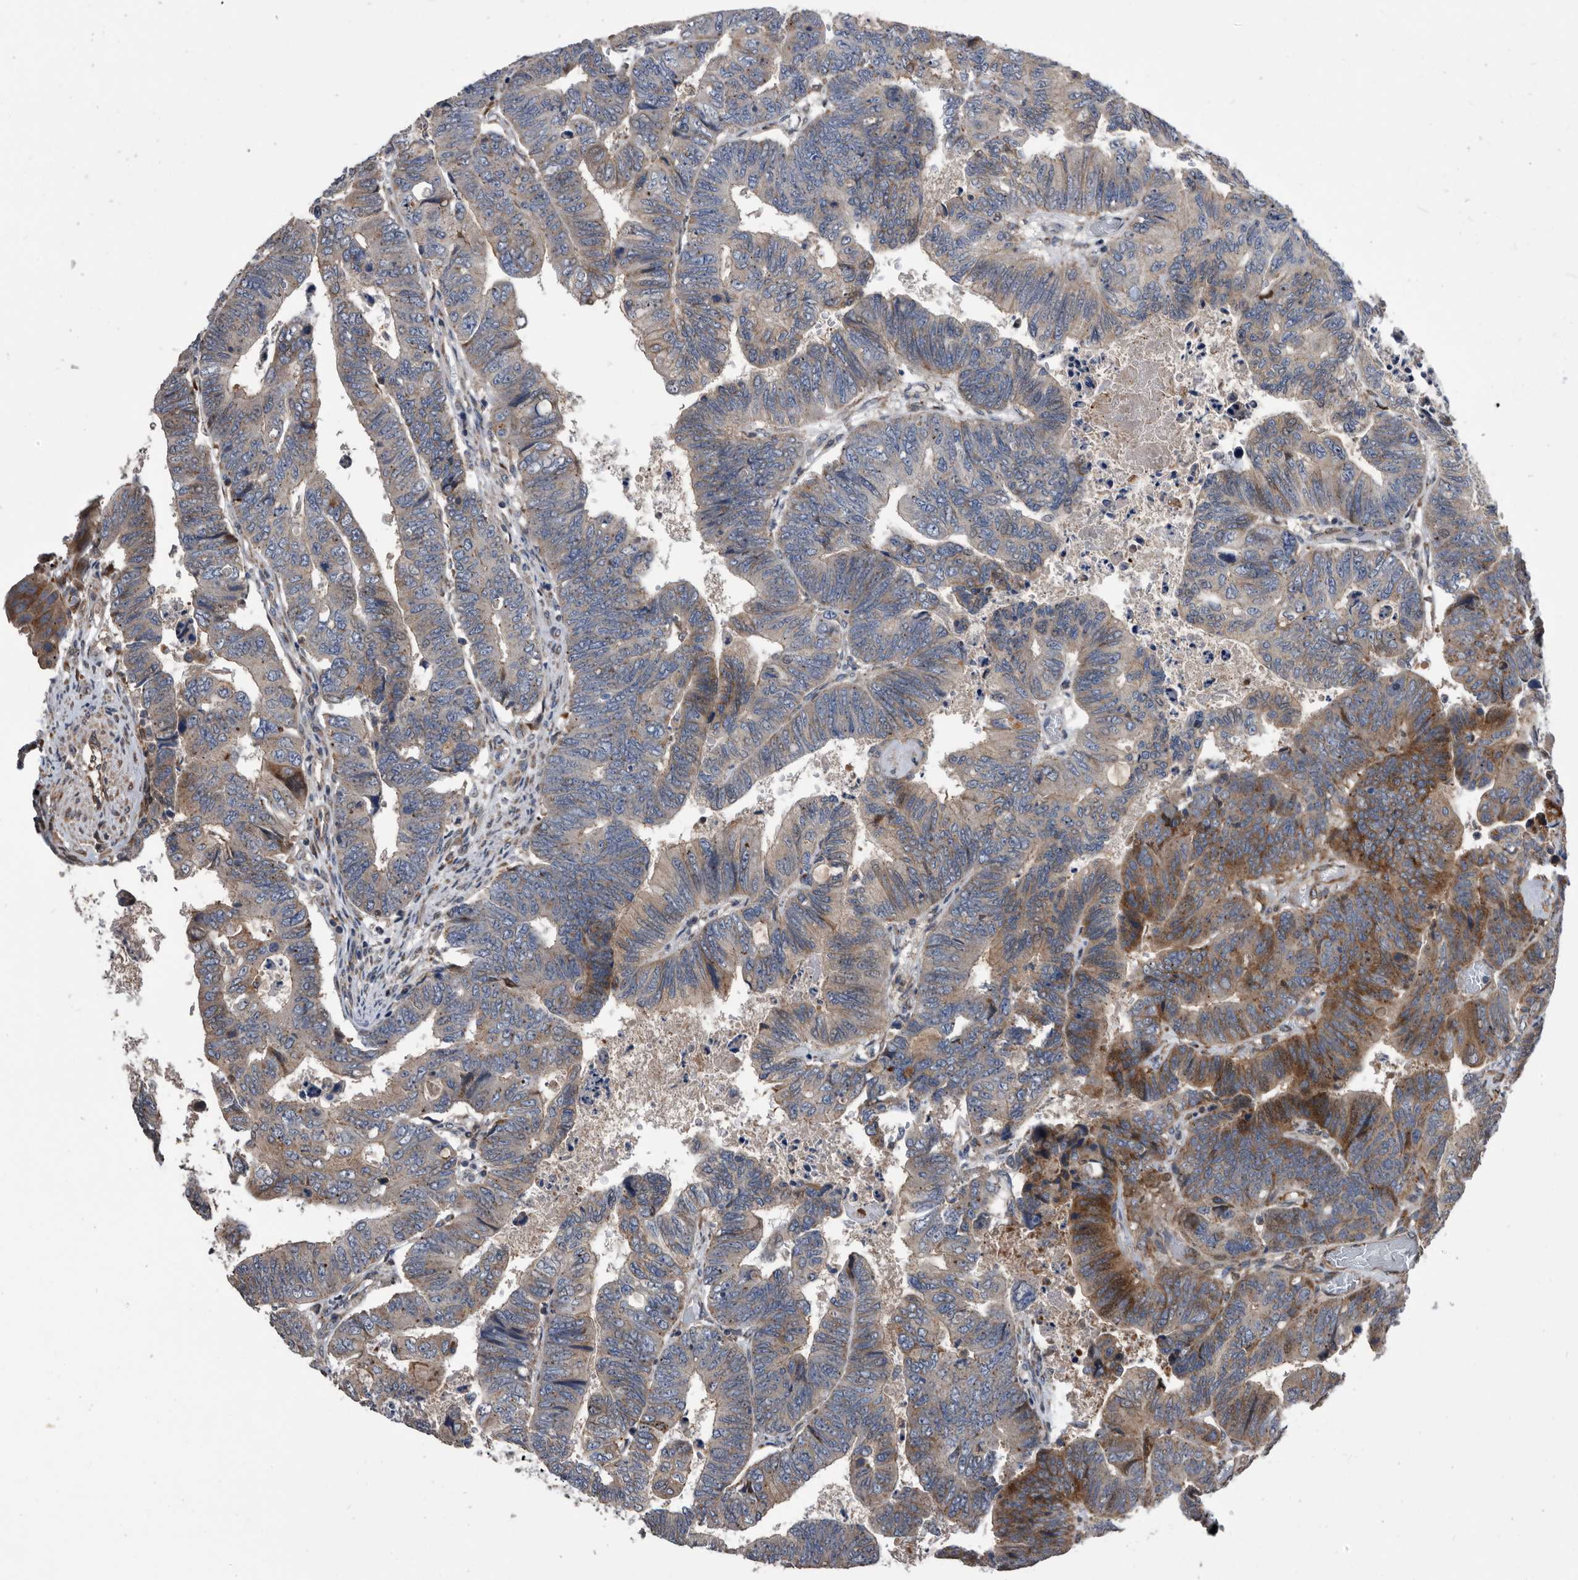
{"staining": {"intensity": "moderate", "quantity": "<25%", "location": "cytoplasmic/membranous"}, "tissue": "colorectal cancer", "cell_type": "Tumor cells", "image_type": "cancer", "snomed": [{"axis": "morphology", "description": "Normal tissue, NOS"}, {"axis": "morphology", "description": "Adenocarcinoma, NOS"}, {"axis": "topography", "description": "Rectum"}], "caption": "Immunohistochemical staining of adenocarcinoma (colorectal) displays moderate cytoplasmic/membranous protein positivity in about <25% of tumor cells. Using DAB (3,3'-diaminobenzidine) (brown) and hematoxylin (blue) stains, captured at high magnification using brightfield microscopy.", "gene": "SERINC2", "patient": {"sex": "female", "age": 65}}